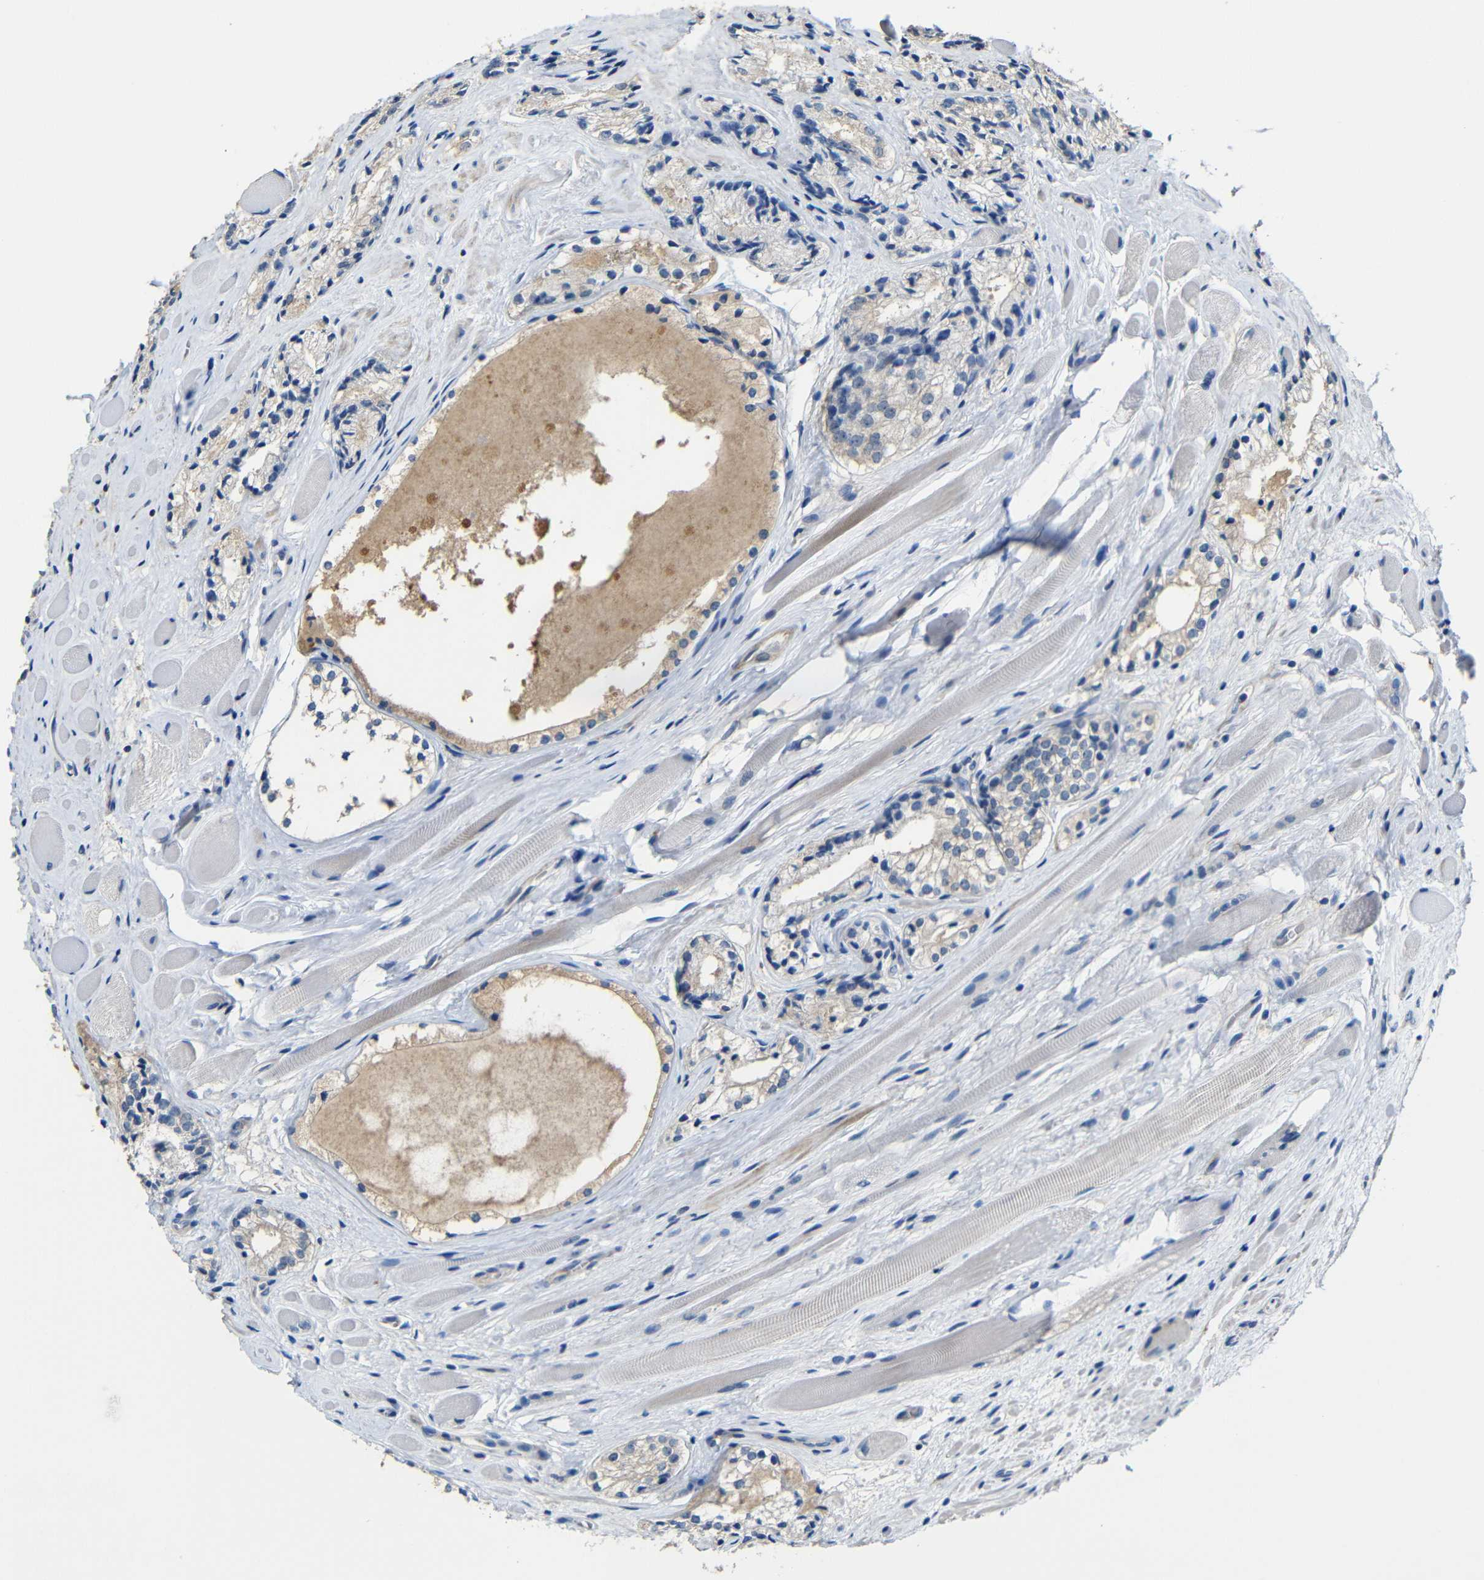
{"staining": {"intensity": "weak", "quantity": "<25%", "location": "cytoplasmic/membranous"}, "tissue": "prostate cancer", "cell_type": "Tumor cells", "image_type": "cancer", "snomed": [{"axis": "morphology", "description": "Adenocarcinoma, Low grade"}, {"axis": "topography", "description": "Prostate"}], "caption": "Low-grade adenocarcinoma (prostate) was stained to show a protein in brown. There is no significant expression in tumor cells. (Stains: DAB (3,3'-diaminobenzidine) immunohistochemistry (IHC) with hematoxylin counter stain, Microscopy: brightfield microscopy at high magnification).", "gene": "ACKR2", "patient": {"sex": "male", "age": 60}}